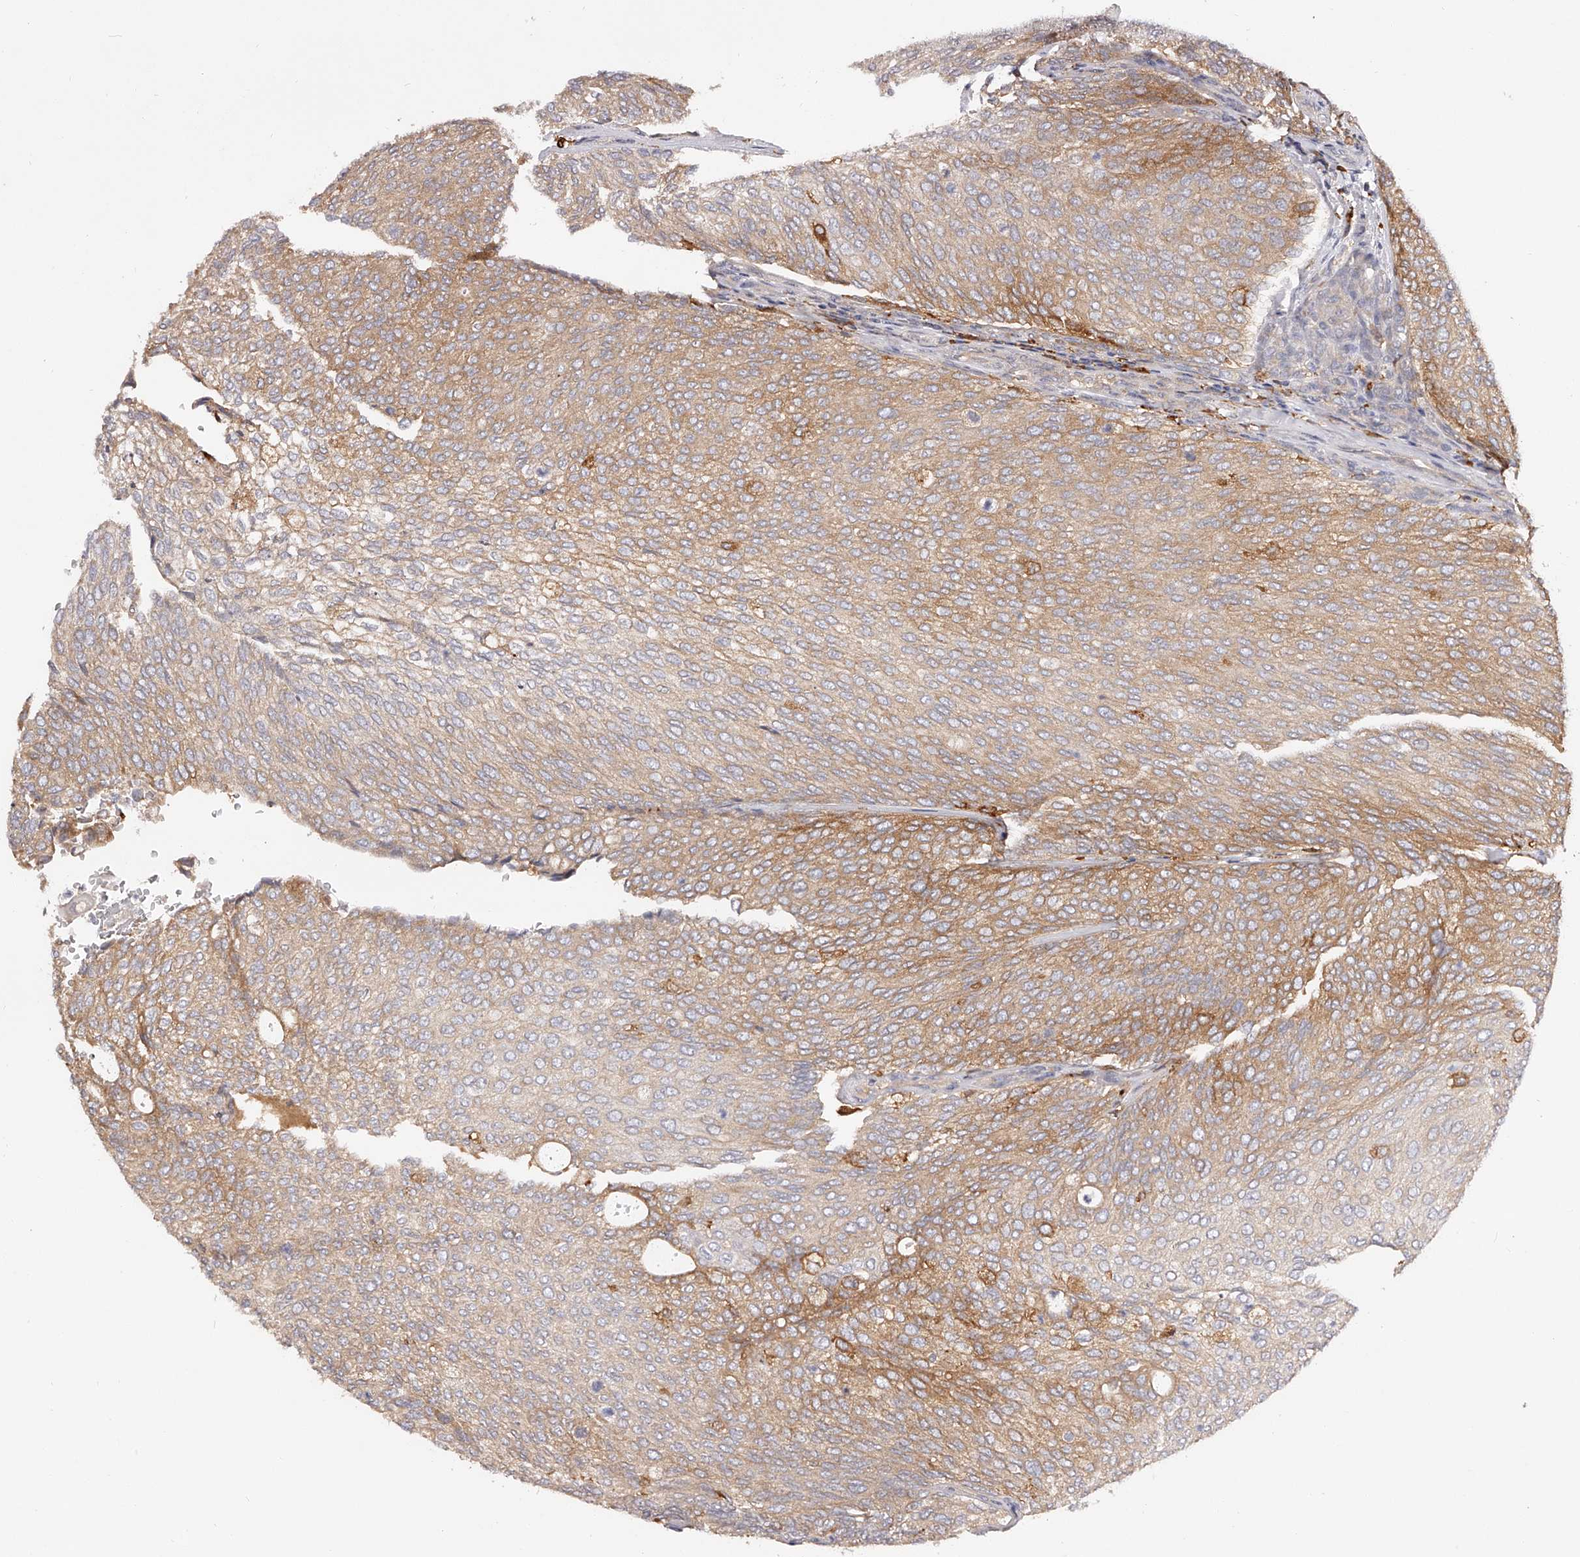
{"staining": {"intensity": "moderate", "quantity": ">75%", "location": "cytoplasmic/membranous"}, "tissue": "urothelial cancer", "cell_type": "Tumor cells", "image_type": "cancer", "snomed": [{"axis": "morphology", "description": "Urothelial carcinoma, Low grade"}, {"axis": "topography", "description": "Urinary bladder"}], "caption": "High-power microscopy captured an immunohistochemistry photomicrograph of urothelial cancer, revealing moderate cytoplasmic/membranous staining in about >75% of tumor cells.", "gene": "LAP3", "patient": {"sex": "female", "age": 79}}